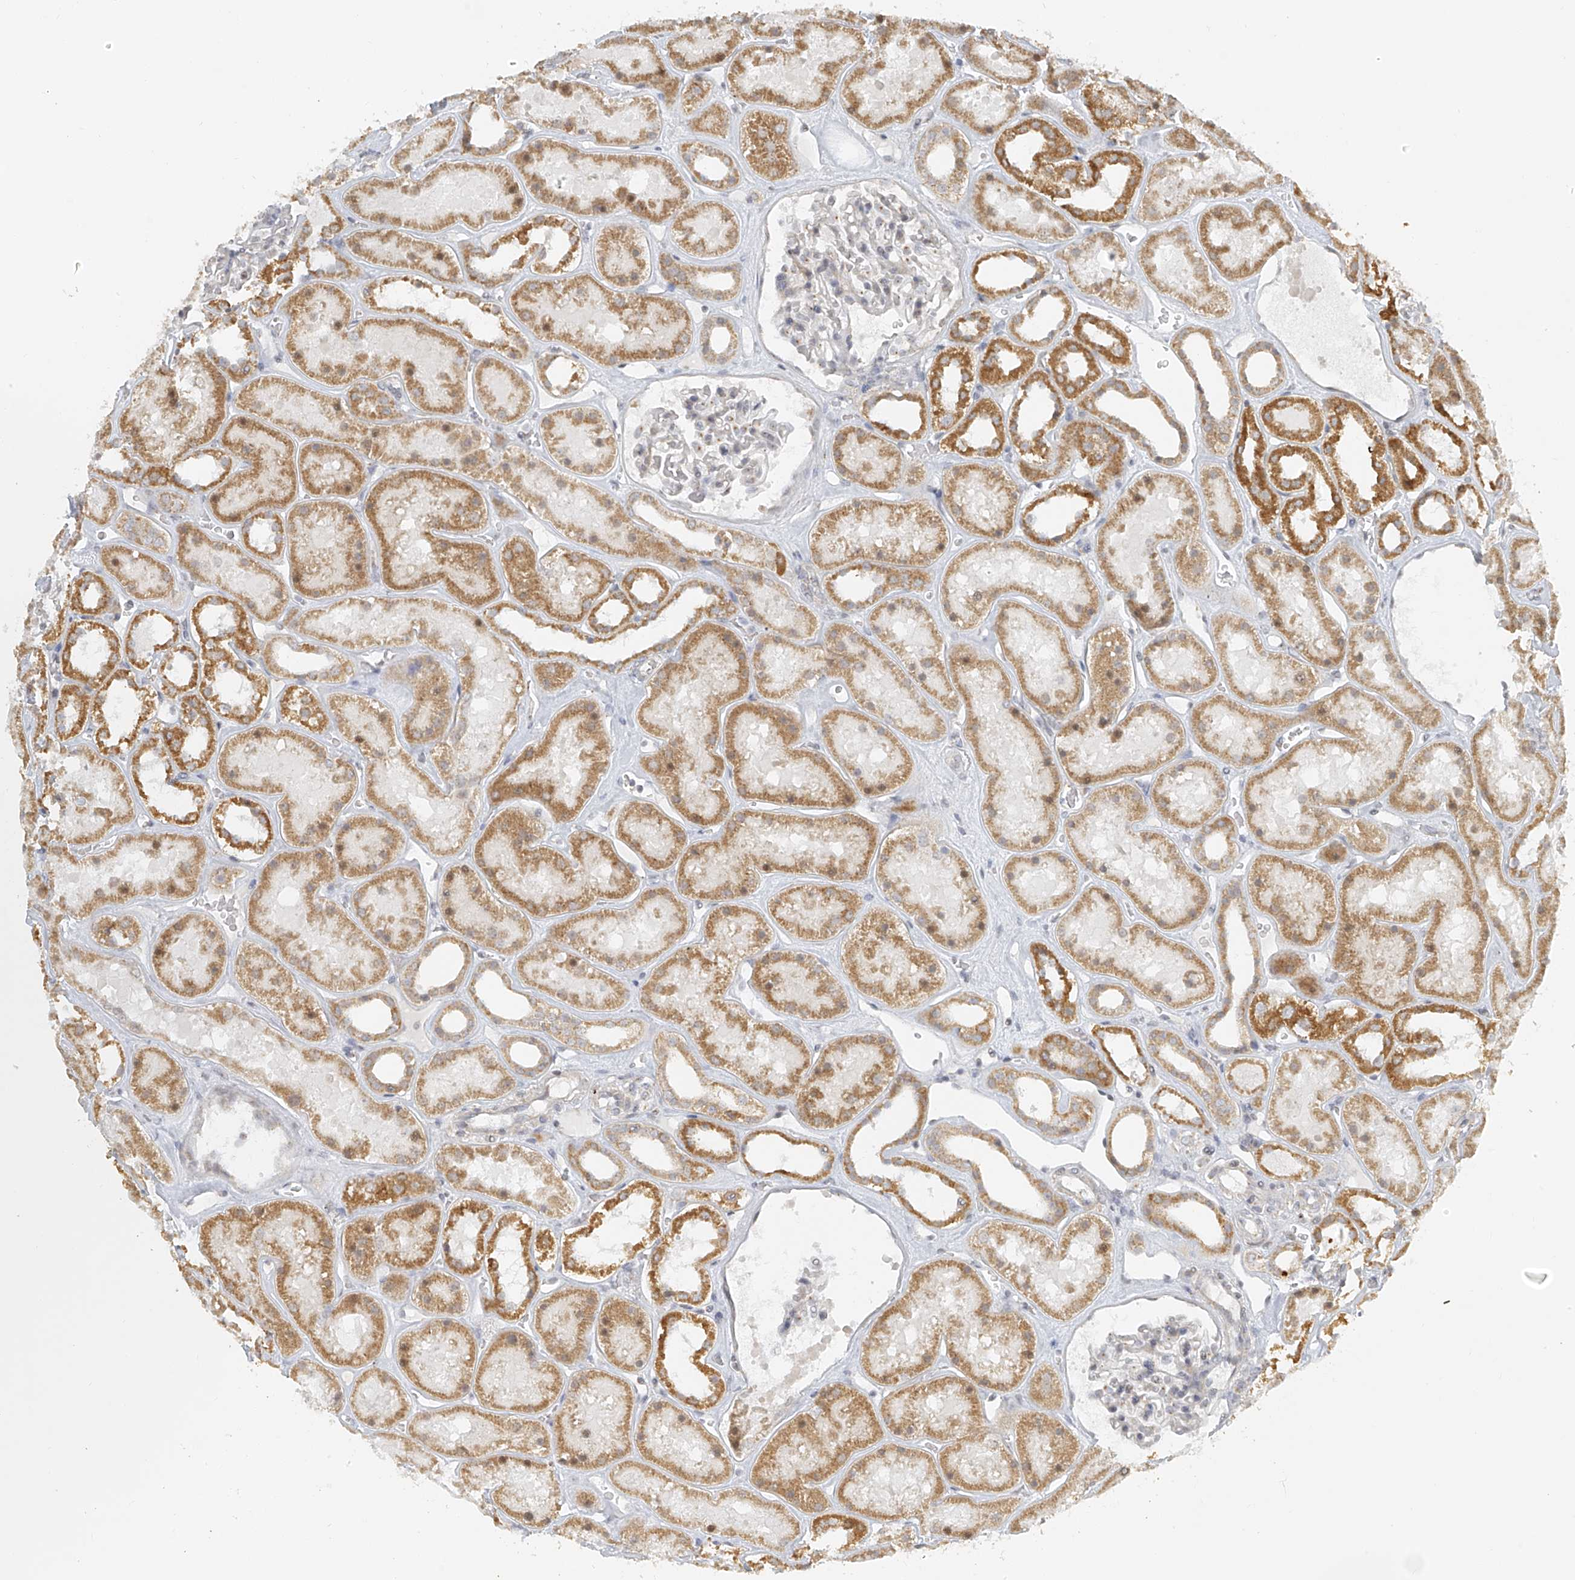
{"staining": {"intensity": "moderate", "quantity": "<25%", "location": "cytoplasmic/membranous"}, "tissue": "kidney", "cell_type": "Cells in glomeruli", "image_type": "normal", "snomed": [{"axis": "morphology", "description": "Normal tissue, NOS"}, {"axis": "topography", "description": "Kidney"}], "caption": "The image exhibits staining of unremarkable kidney, revealing moderate cytoplasmic/membranous protein staining (brown color) within cells in glomeruli. The staining was performed using DAB, with brown indicating positive protein expression. Nuclei are stained blue with hematoxylin.", "gene": "DYRK1B", "patient": {"sex": "female", "age": 41}}